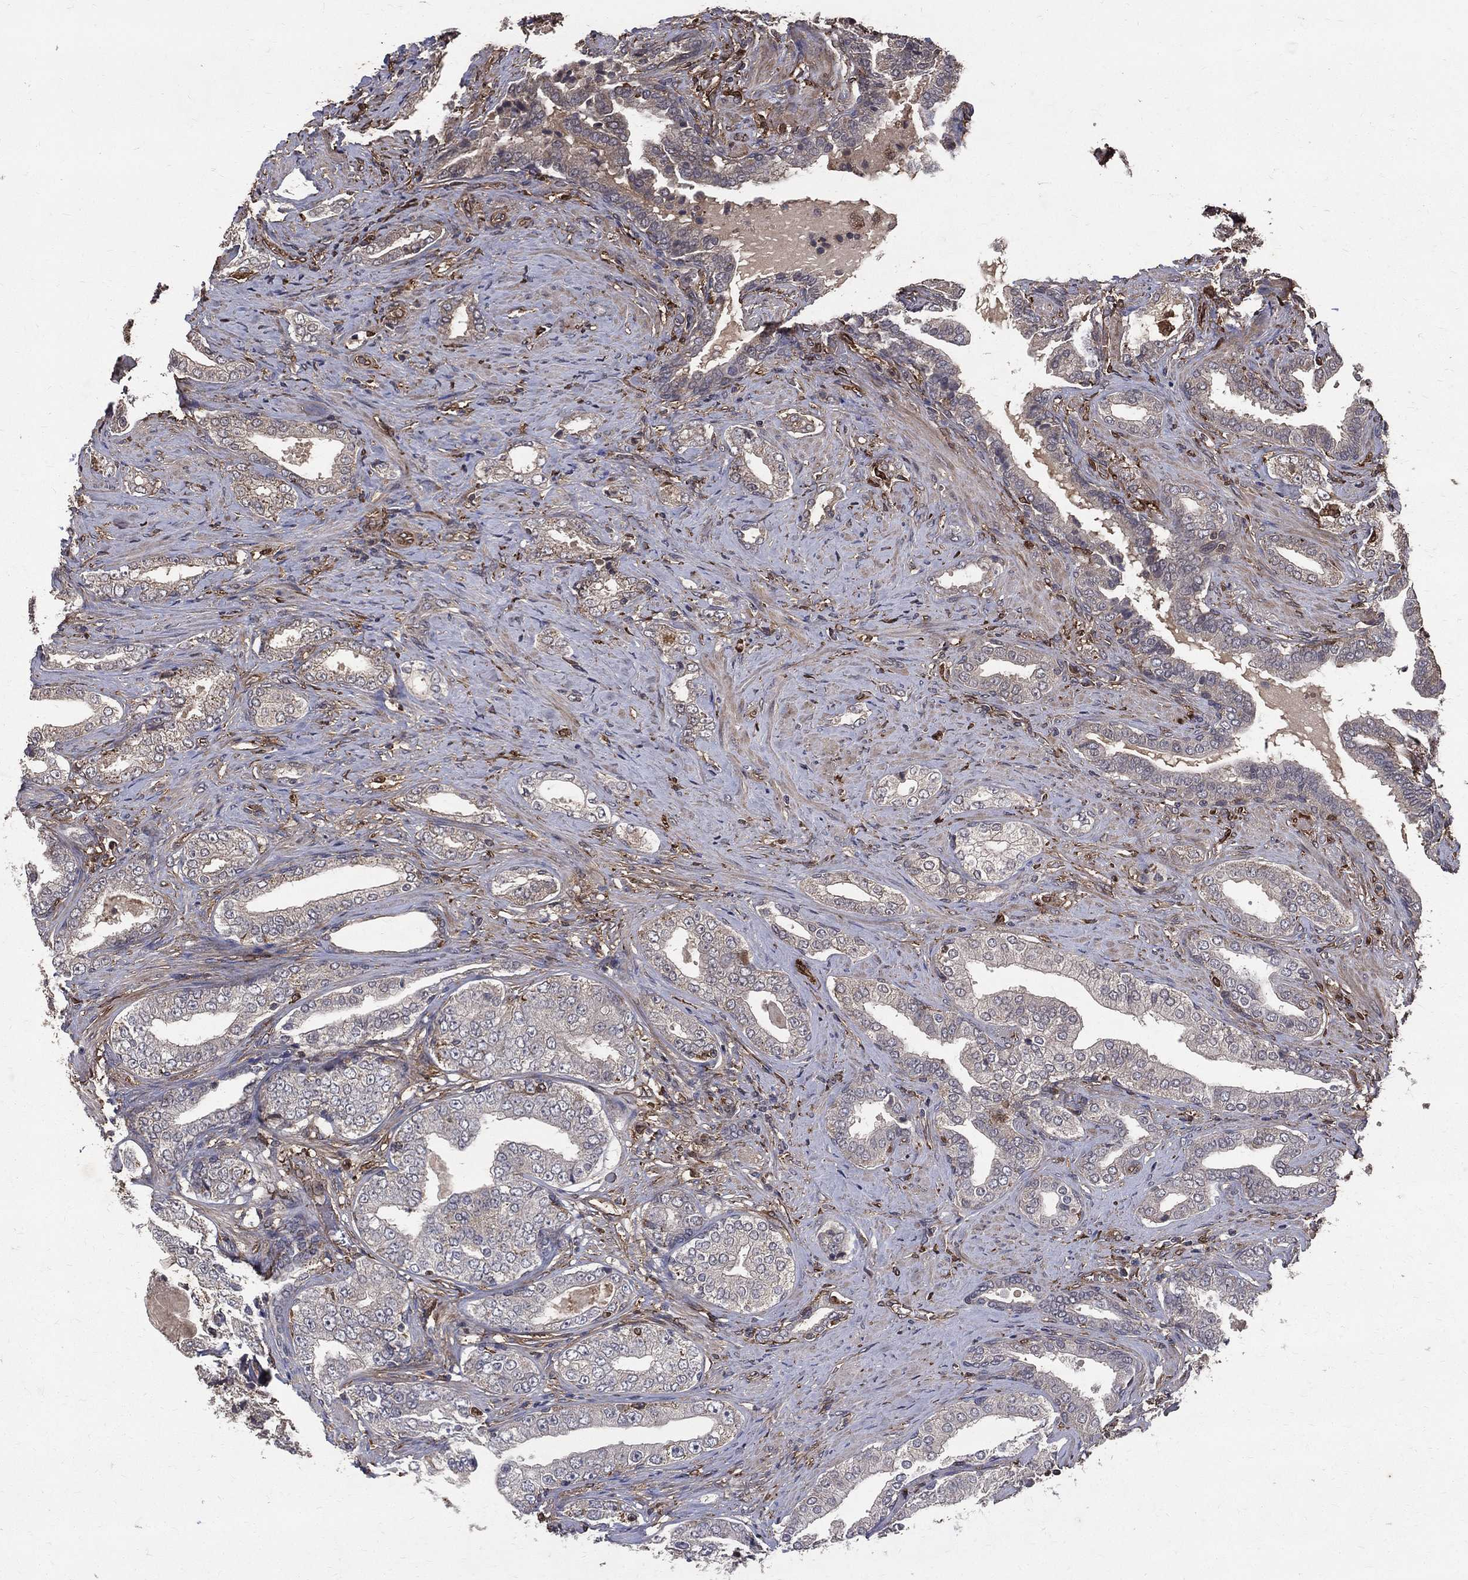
{"staining": {"intensity": "negative", "quantity": "none", "location": "none"}, "tissue": "prostate cancer", "cell_type": "Tumor cells", "image_type": "cancer", "snomed": [{"axis": "morphology", "description": "Adenocarcinoma, Low grade"}, {"axis": "topography", "description": "Prostate and seminal vesicle, NOS"}], "caption": "Prostate adenocarcinoma (low-grade) was stained to show a protein in brown. There is no significant expression in tumor cells.", "gene": "DPYSL2", "patient": {"sex": "male", "age": 61}}